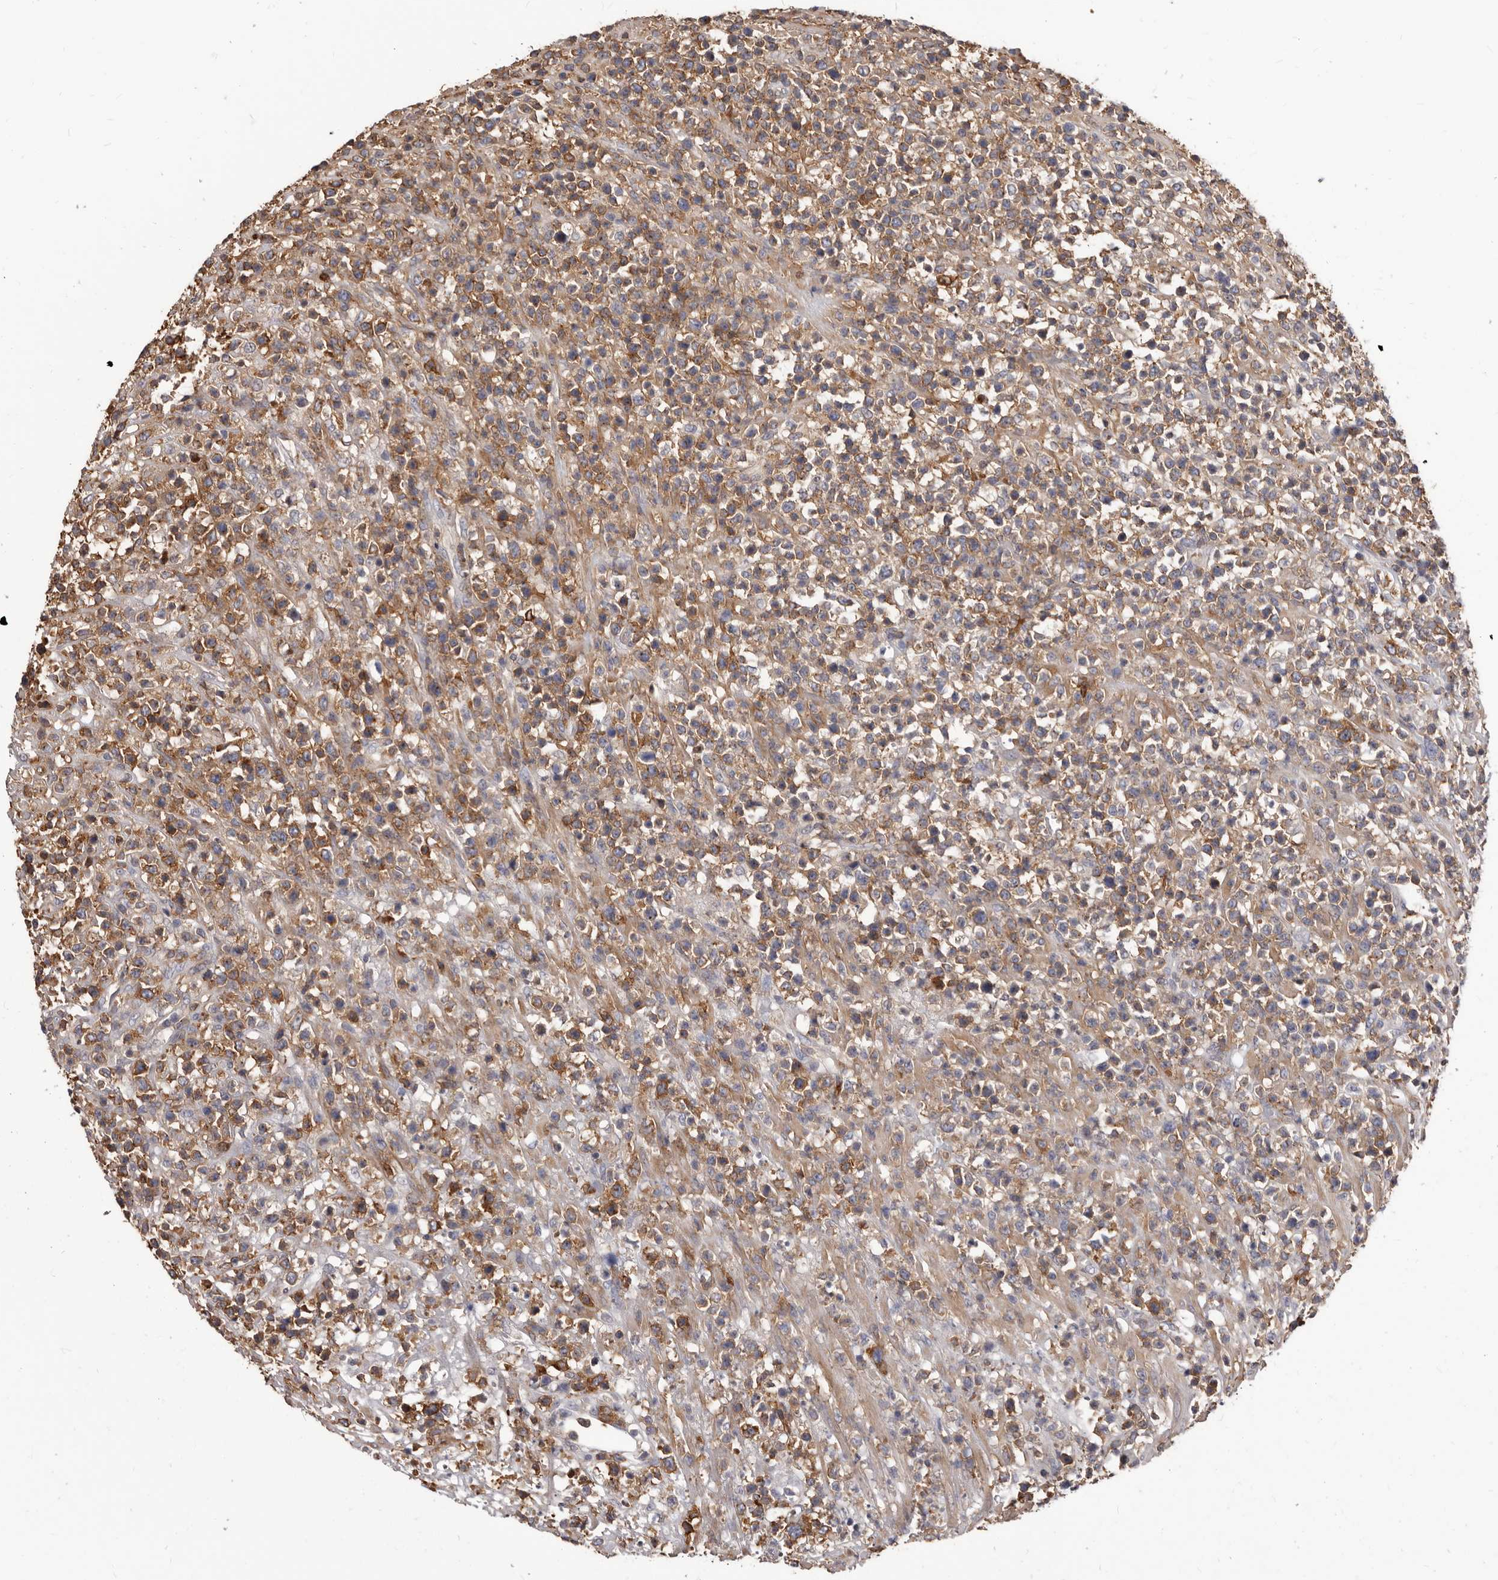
{"staining": {"intensity": "moderate", "quantity": ">75%", "location": "cytoplasmic/membranous"}, "tissue": "lymphoma", "cell_type": "Tumor cells", "image_type": "cancer", "snomed": [{"axis": "morphology", "description": "Malignant lymphoma, non-Hodgkin's type, High grade"}, {"axis": "topography", "description": "Colon"}], "caption": "IHC (DAB (3,3'-diaminobenzidine)) staining of human high-grade malignant lymphoma, non-Hodgkin's type demonstrates moderate cytoplasmic/membranous protein staining in about >75% of tumor cells.", "gene": "NIBAN1", "patient": {"sex": "female", "age": 53}}